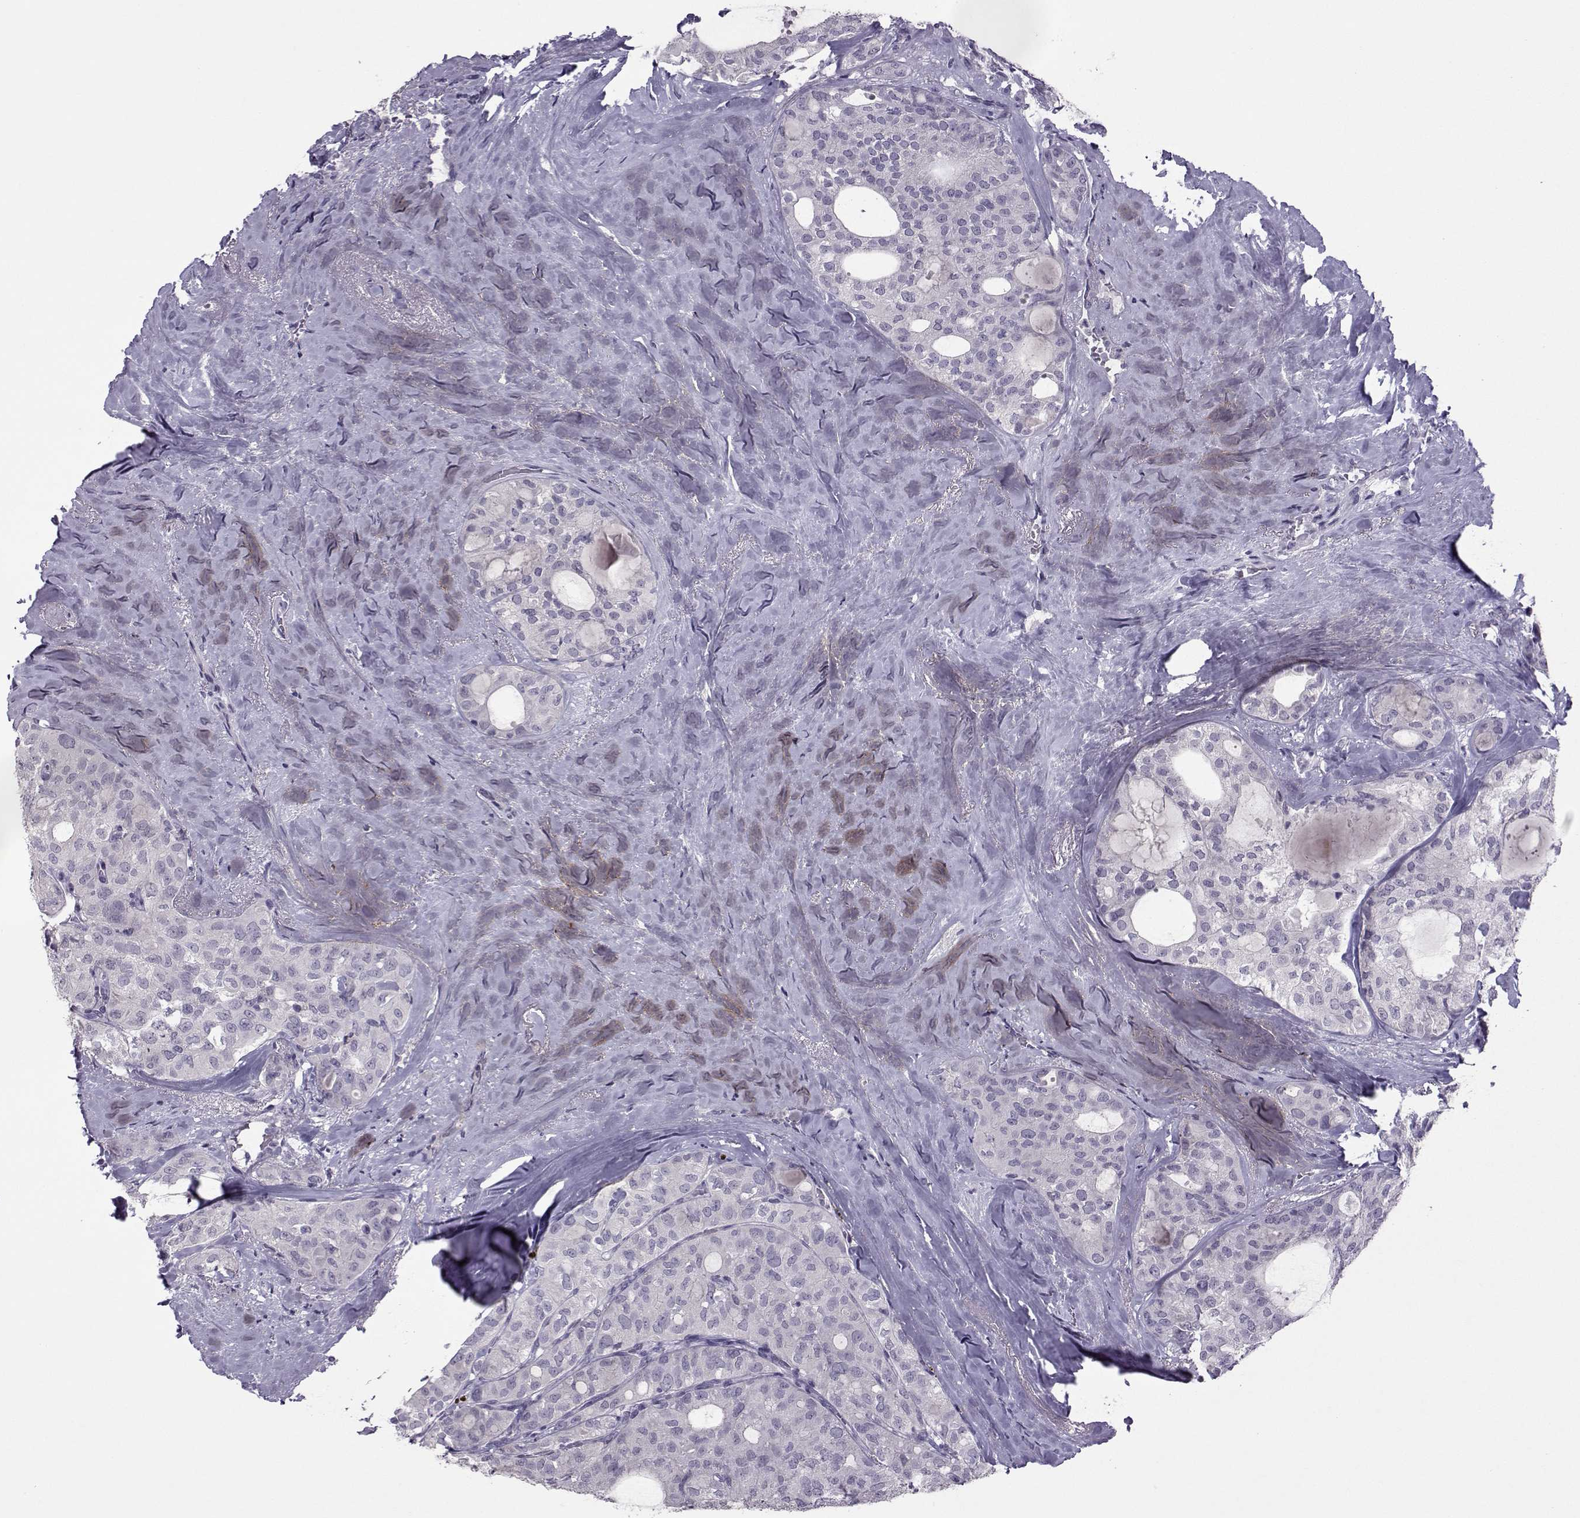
{"staining": {"intensity": "negative", "quantity": "none", "location": "none"}, "tissue": "thyroid cancer", "cell_type": "Tumor cells", "image_type": "cancer", "snomed": [{"axis": "morphology", "description": "Follicular adenoma carcinoma, NOS"}, {"axis": "topography", "description": "Thyroid gland"}], "caption": "Human thyroid cancer (follicular adenoma carcinoma) stained for a protein using immunohistochemistry reveals no expression in tumor cells.", "gene": "ASRGL1", "patient": {"sex": "male", "age": 75}}